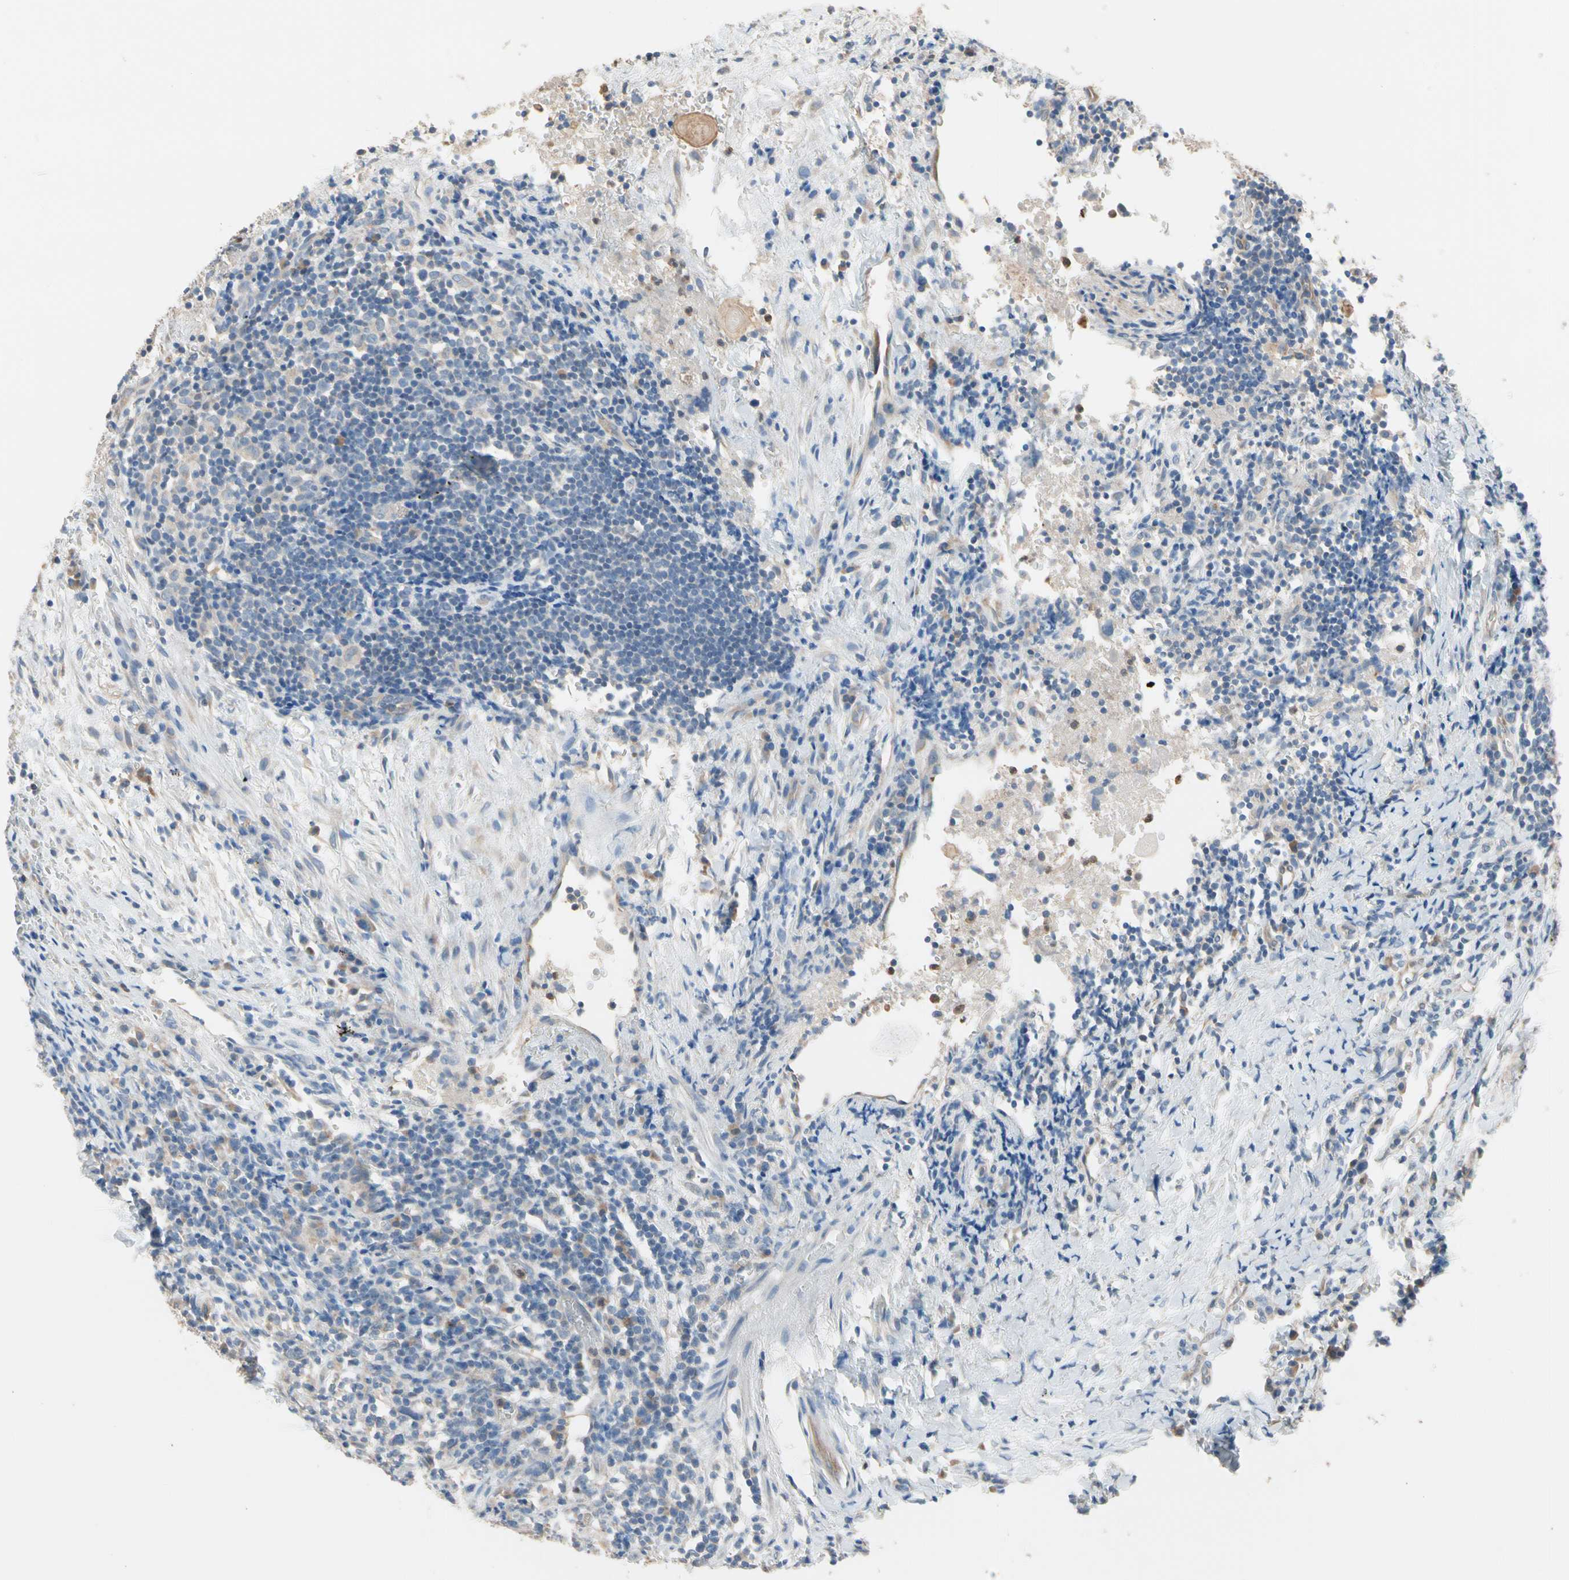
{"staining": {"intensity": "weak", "quantity": "25%-75%", "location": "cytoplasmic/membranous"}, "tissue": "urothelial cancer", "cell_type": "Tumor cells", "image_type": "cancer", "snomed": [{"axis": "morphology", "description": "Urothelial carcinoma, High grade"}, {"axis": "topography", "description": "Urinary bladder"}], "caption": "This photomicrograph reveals IHC staining of urothelial cancer, with low weak cytoplasmic/membranous expression in about 25%-75% of tumor cells.", "gene": "BBOX1", "patient": {"sex": "male", "age": 61}}